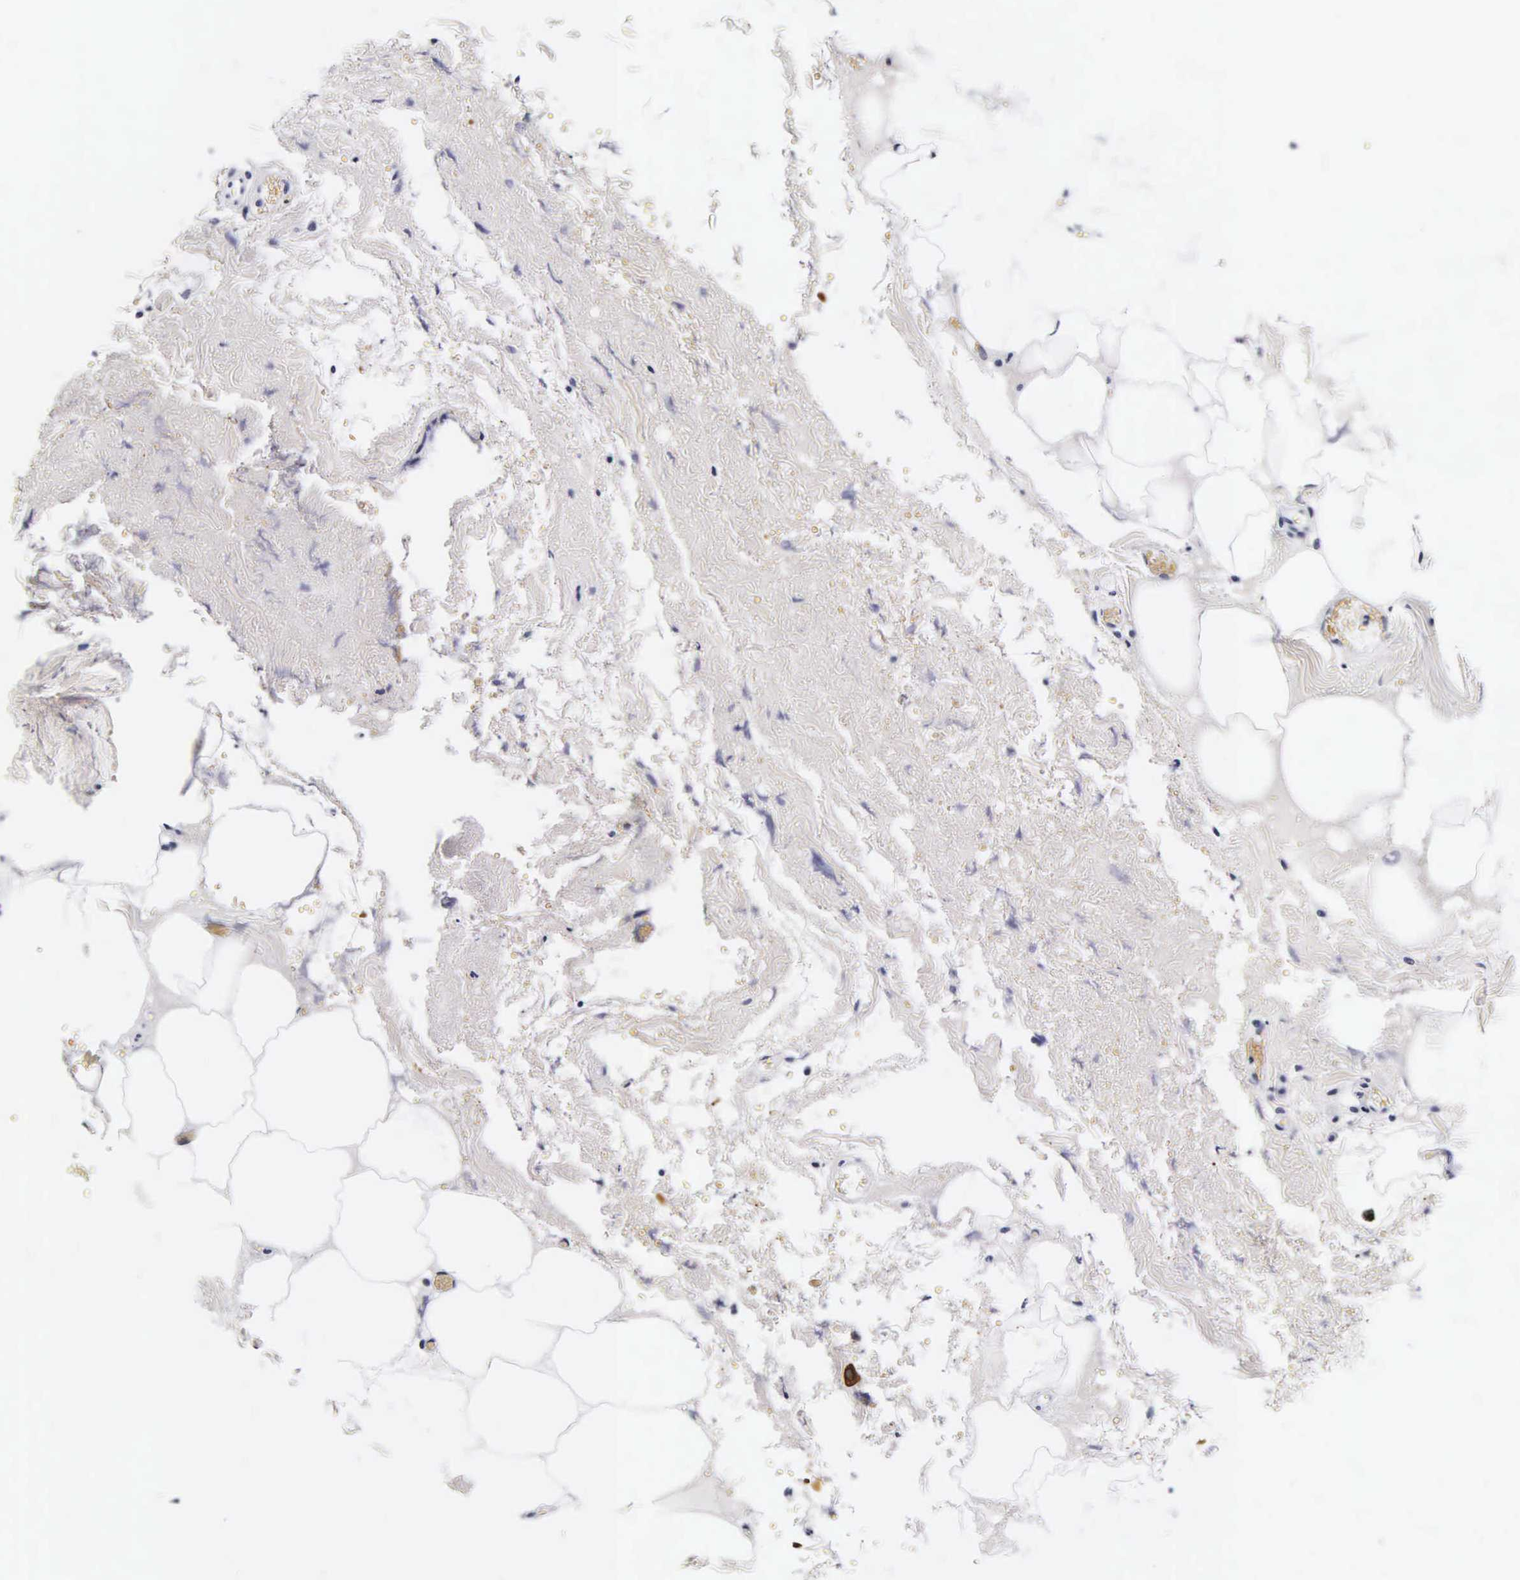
{"staining": {"intensity": "weak", "quantity": "<25%", "location": "cytoplasmic/membranous"}, "tissue": "smooth muscle", "cell_type": "Smooth muscle cells", "image_type": "normal", "snomed": [{"axis": "morphology", "description": "Normal tissue, NOS"}, {"axis": "topography", "description": "Uterus"}], "caption": "High magnification brightfield microscopy of unremarkable smooth muscle stained with DAB (brown) and counterstained with hematoxylin (blue): smooth muscle cells show no significant expression. (DAB immunohistochemistry, high magnification).", "gene": "KRT18", "patient": {"sex": "female", "age": 56}}